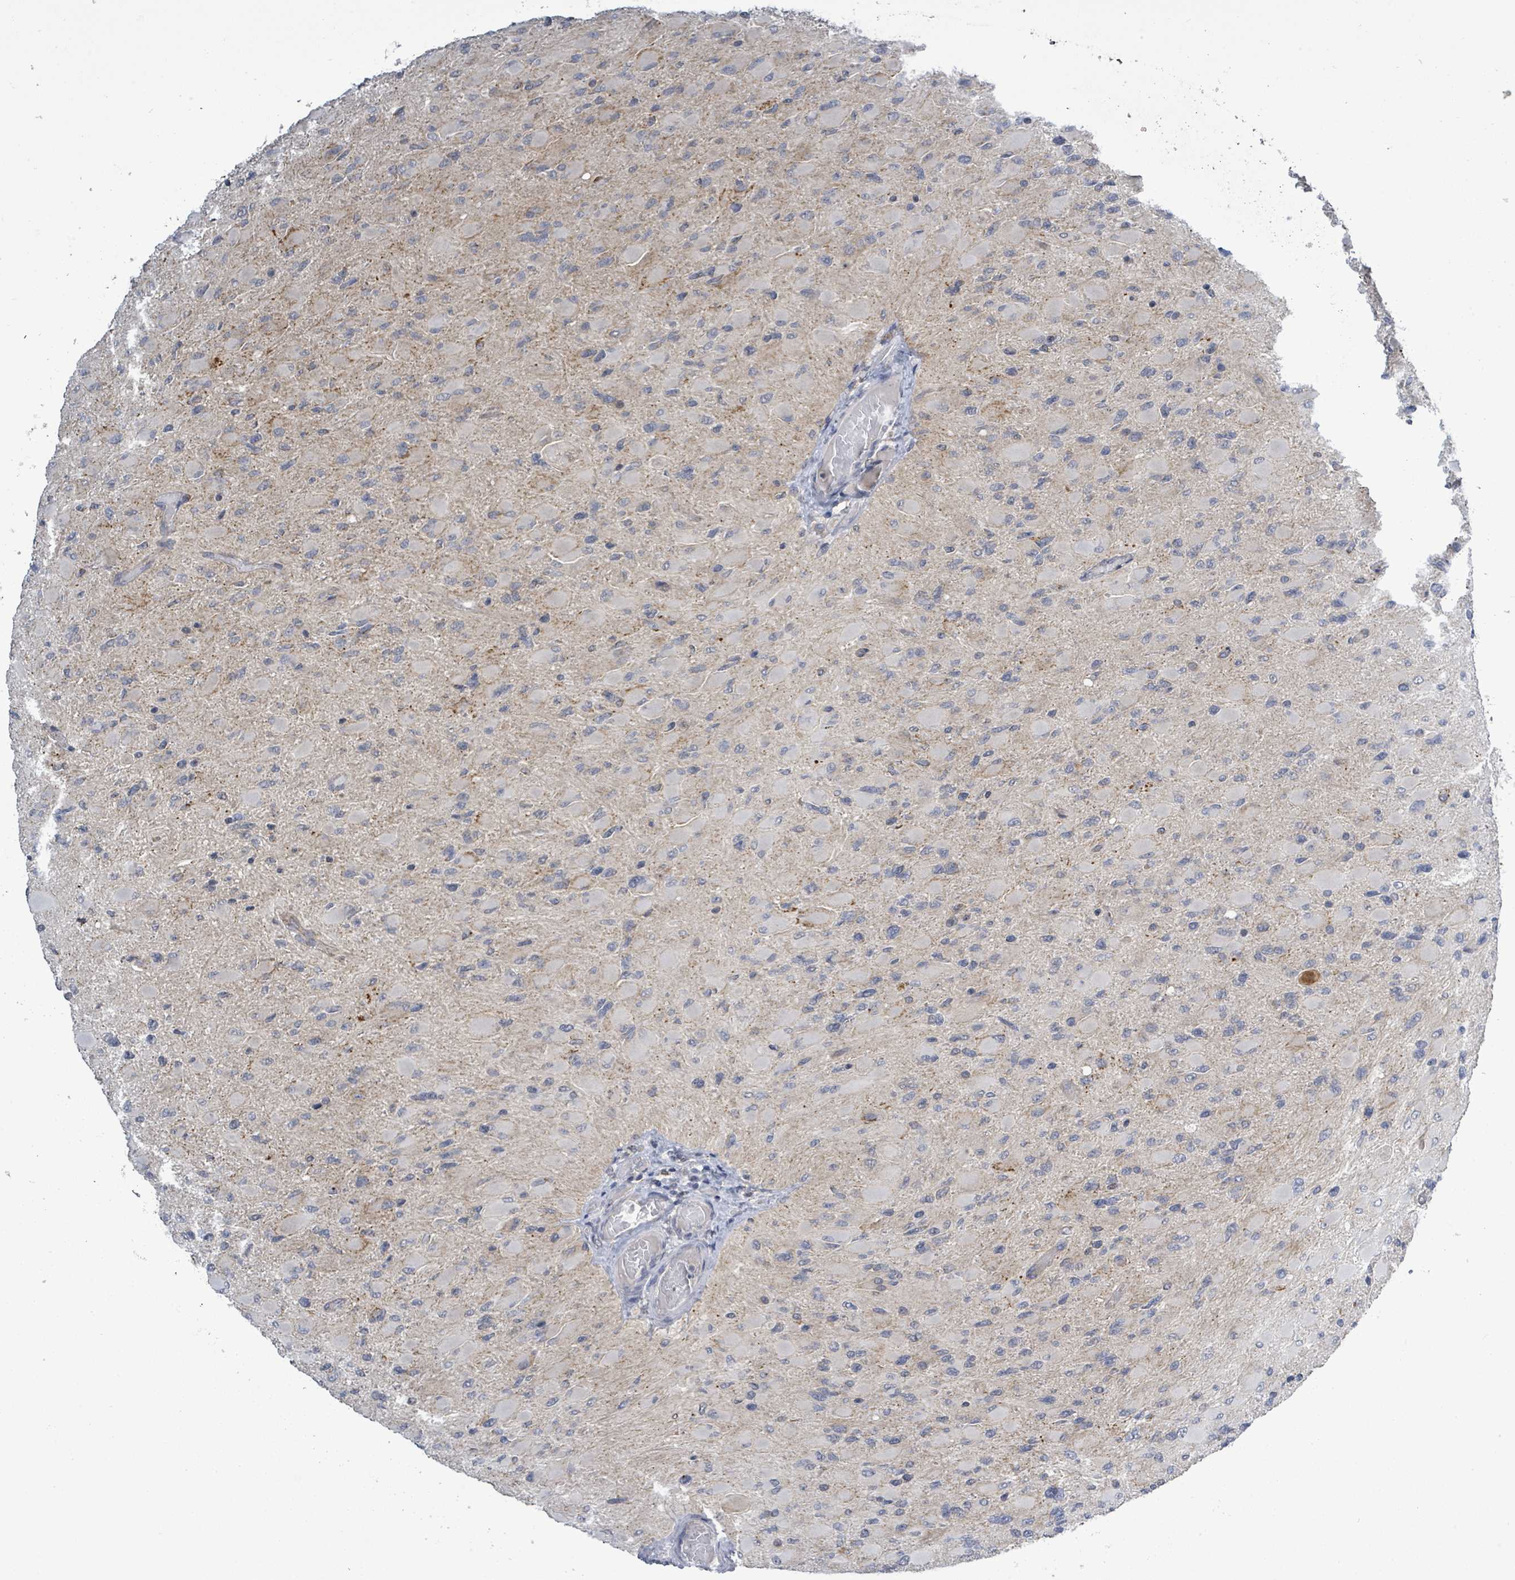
{"staining": {"intensity": "negative", "quantity": "none", "location": "none"}, "tissue": "glioma", "cell_type": "Tumor cells", "image_type": "cancer", "snomed": [{"axis": "morphology", "description": "Glioma, malignant, High grade"}, {"axis": "topography", "description": "Cerebral cortex"}], "caption": "Tumor cells show no significant expression in high-grade glioma (malignant).", "gene": "COQ10B", "patient": {"sex": "female", "age": 36}}